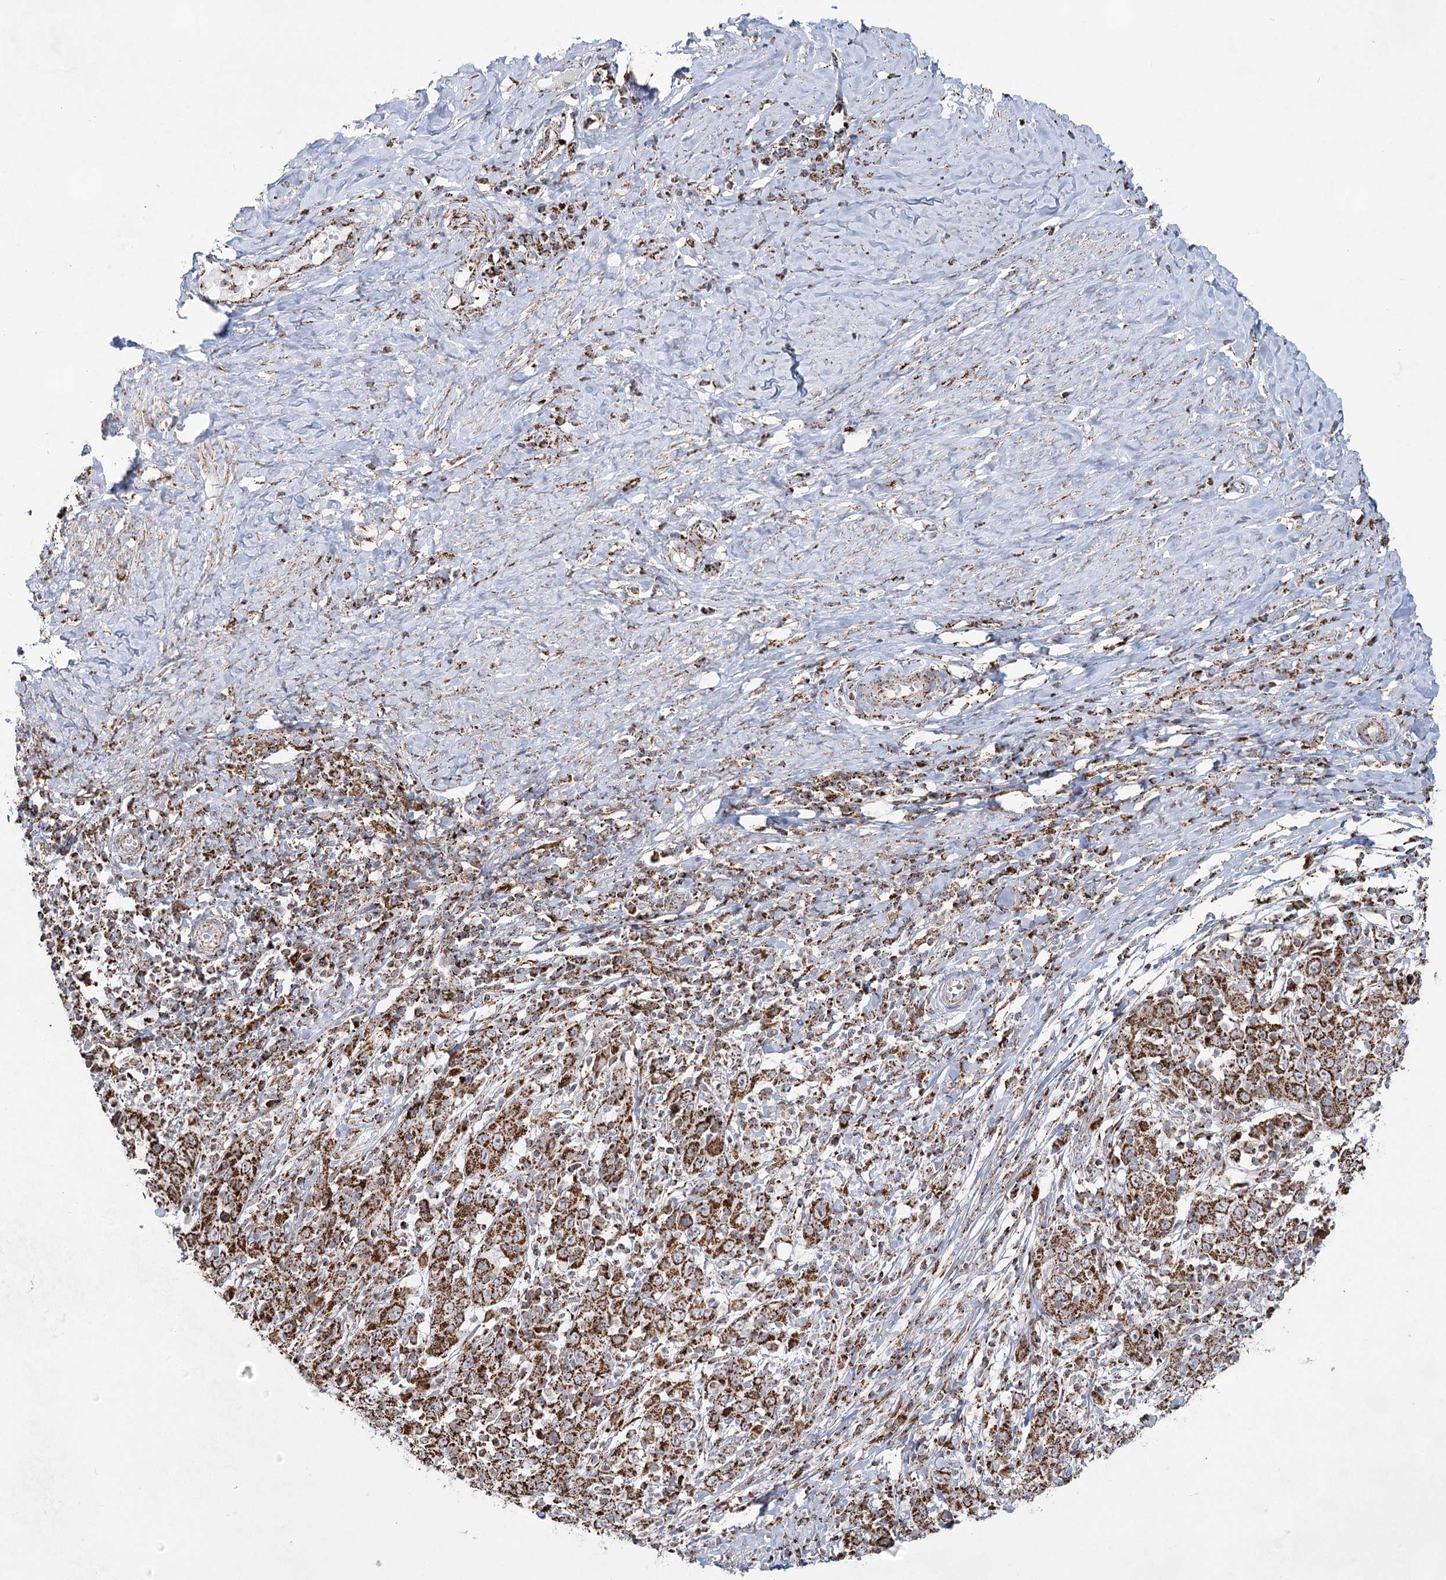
{"staining": {"intensity": "moderate", "quantity": ">75%", "location": "cytoplasmic/membranous"}, "tissue": "cervical cancer", "cell_type": "Tumor cells", "image_type": "cancer", "snomed": [{"axis": "morphology", "description": "Squamous cell carcinoma, NOS"}, {"axis": "topography", "description": "Cervix"}], "caption": "About >75% of tumor cells in human cervical cancer exhibit moderate cytoplasmic/membranous protein expression as visualized by brown immunohistochemical staining.", "gene": "CWF19L1", "patient": {"sex": "female", "age": 46}}